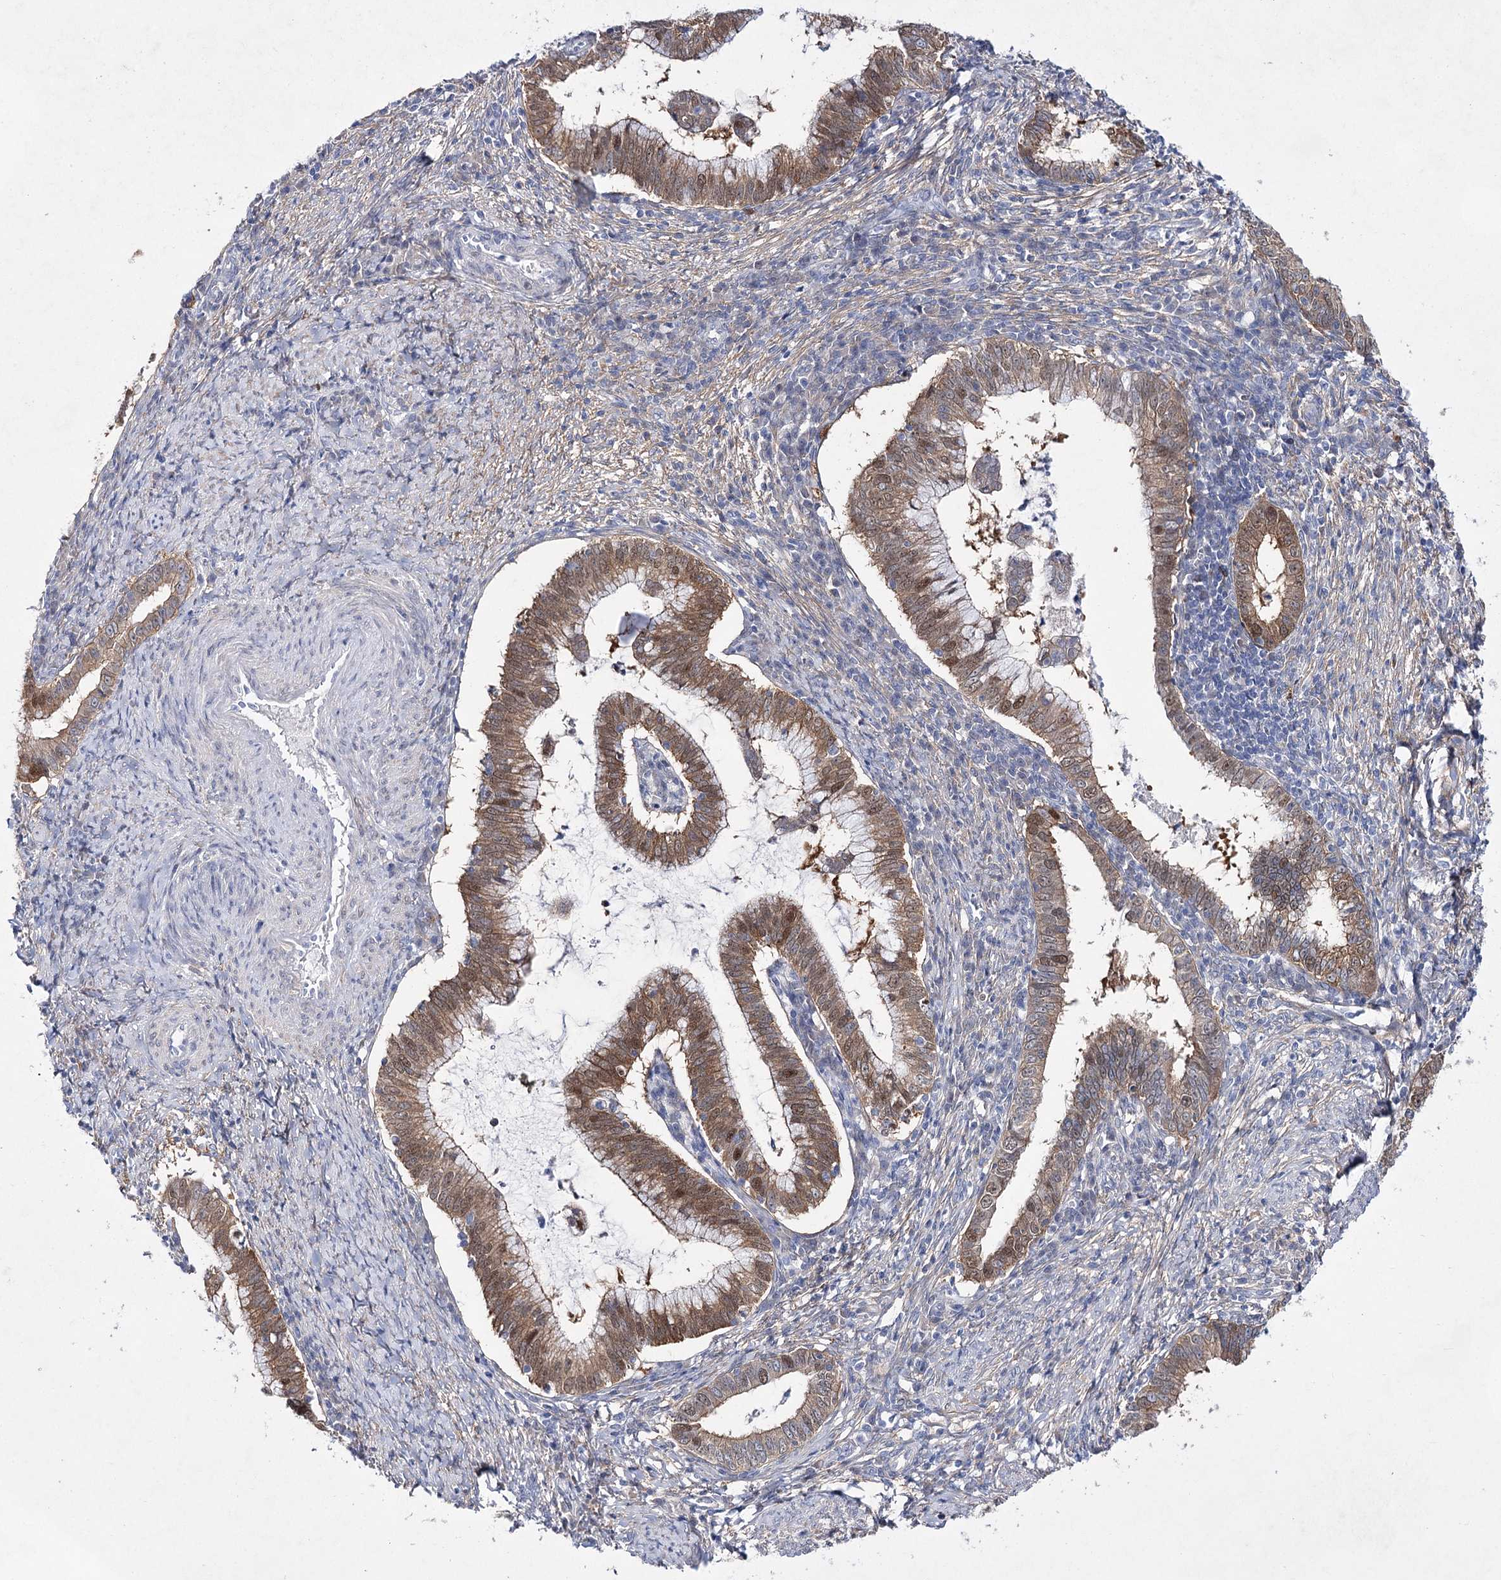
{"staining": {"intensity": "moderate", "quantity": ">75%", "location": "cytoplasmic/membranous,nuclear"}, "tissue": "cervical cancer", "cell_type": "Tumor cells", "image_type": "cancer", "snomed": [{"axis": "morphology", "description": "Adenocarcinoma, NOS"}, {"axis": "topography", "description": "Cervix"}], "caption": "Tumor cells show moderate cytoplasmic/membranous and nuclear staining in about >75% of cells in cervical adenocarcinoma.", "gene": "UGDH", "patient": {"sex": "female", "age": 36}}